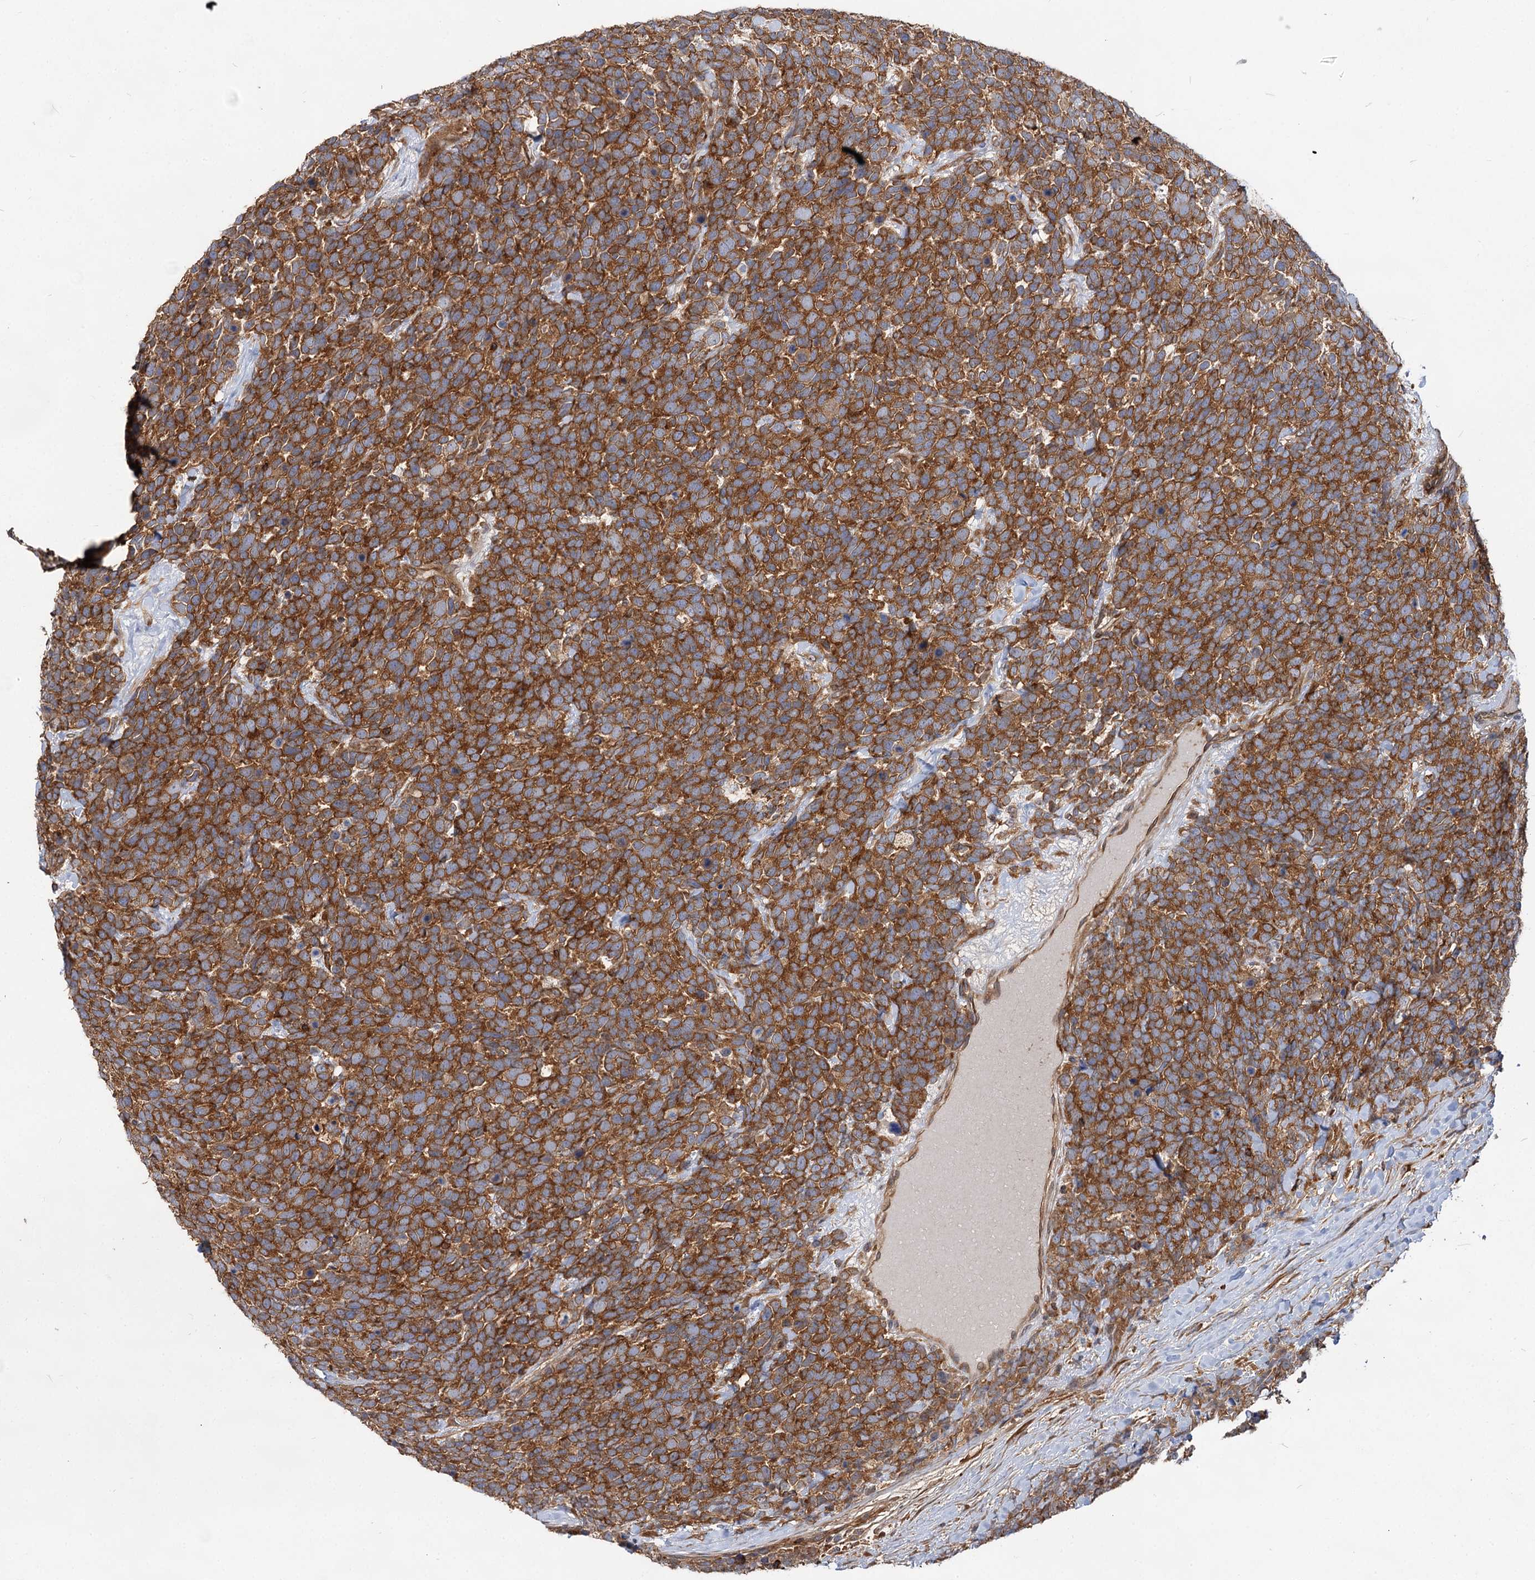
{"staining": {"intensity": "strong", "quantity": ">75%", "location": "cytoplasmic/membranous"}, "tissue": "urothelial cancer", "cell_type": "Tumor cells", "image_type": "cancer", "snomed": [{"axis": "morphology", "description": "Urothelial carcinoma, High grade"}, {"axis": "topography", "description": "Urinary bladder"}], "caption": "Protein expression analysis of human high-grade urothelial carcinoma reveals strong cytoplasmic/membranous expression in approximately >75% of tumor cells.", "gene": "PACS1", "patient": {"sex": "female", "age": 82}}